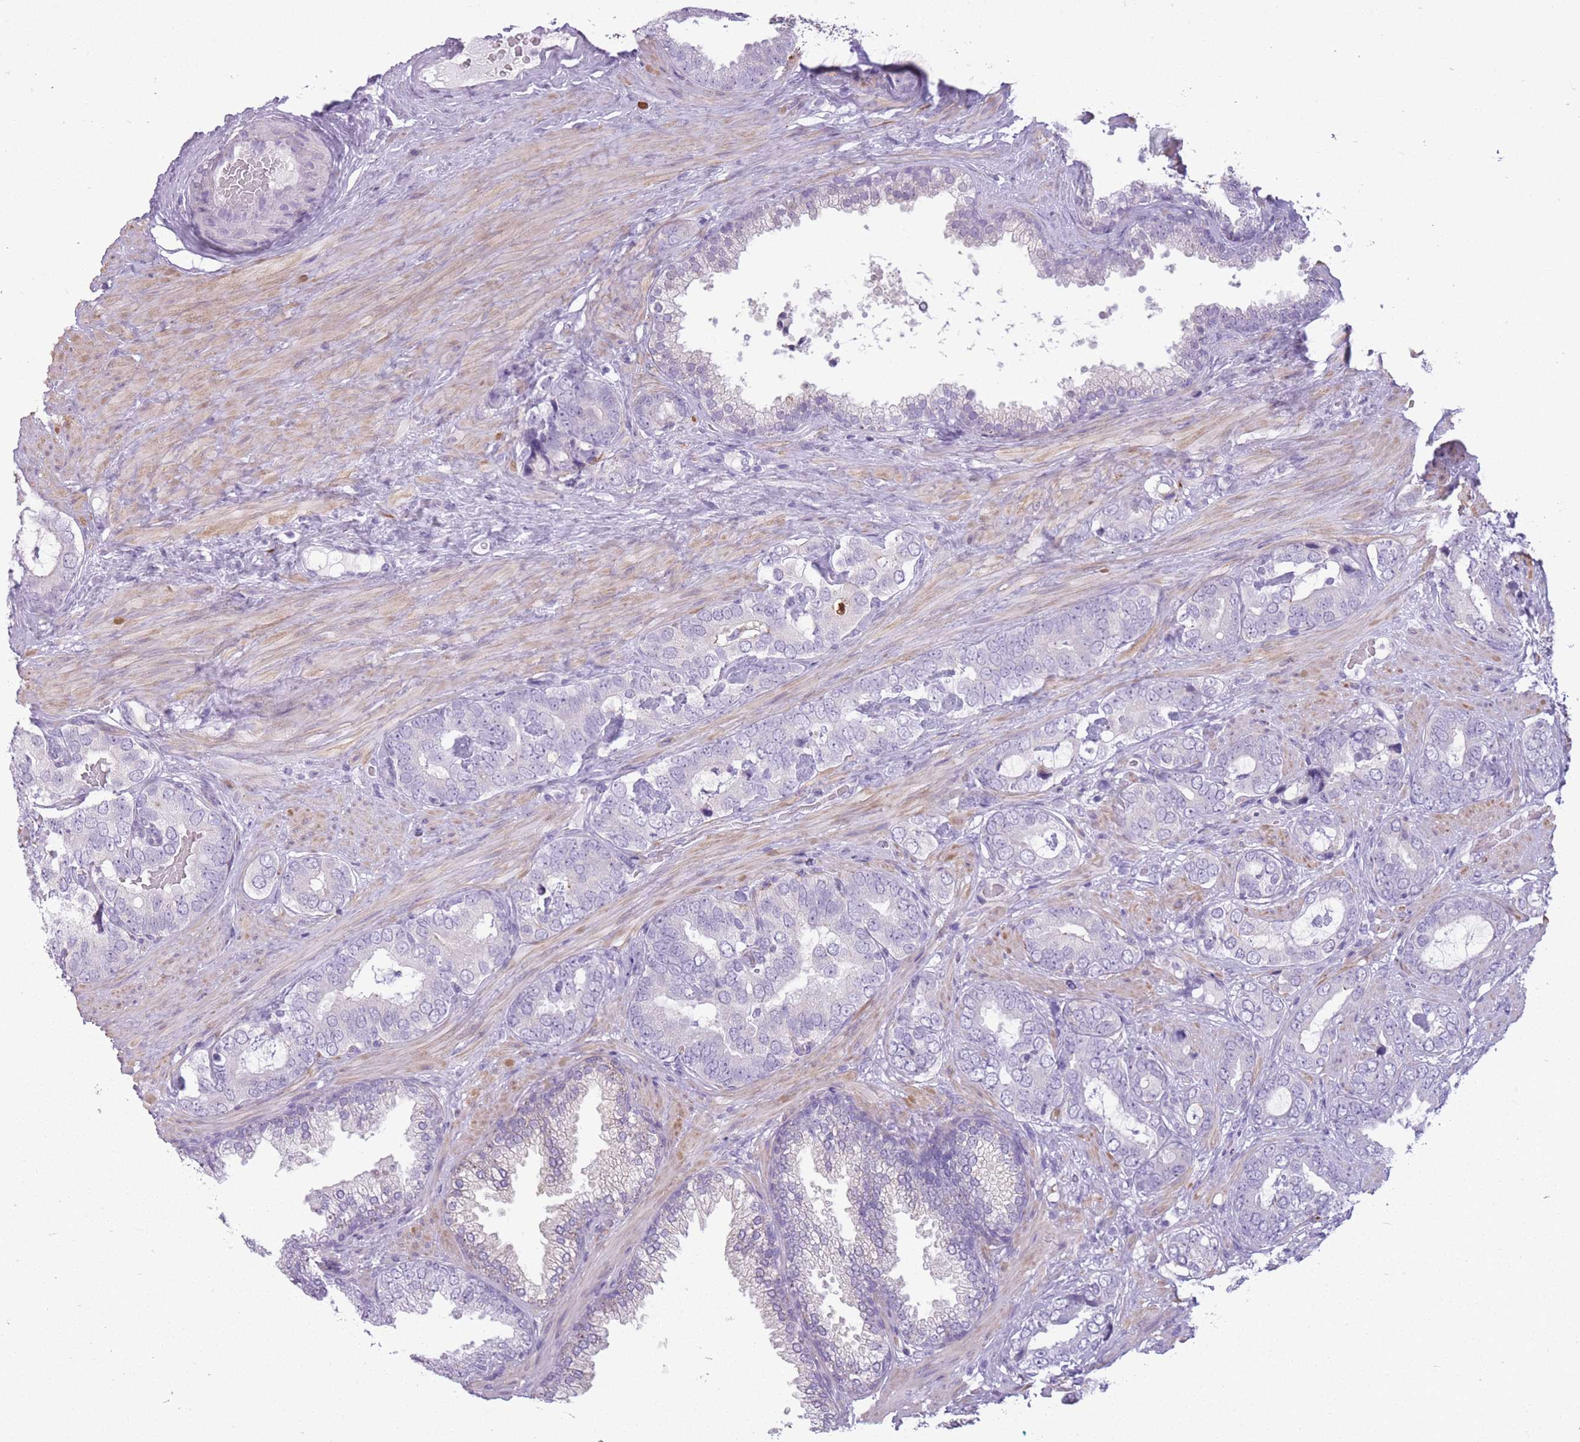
{"staining": {"intensity": "moderate", "quantity": "<25%", "location": "cytoplasmic/membranous"}, "tissue": "prostate cancer", "cell_type": "Tumor cells", "image_type": "cancer", "snomed": [{"axis": "morphology", "description": "Adenocarcinoma, High grade"}, {"axis": "topography", "description": "Prostate"}], "caption": "There is low levels of moderate cytoplasmic/membranous expression in tumor cells of high-grade adenocarcinoma (prostate), as demonstrated by immunohistochemical staining (brown color).", "gene": "GOLGA6D", "patient": {"sex": "male", "age": 71}}